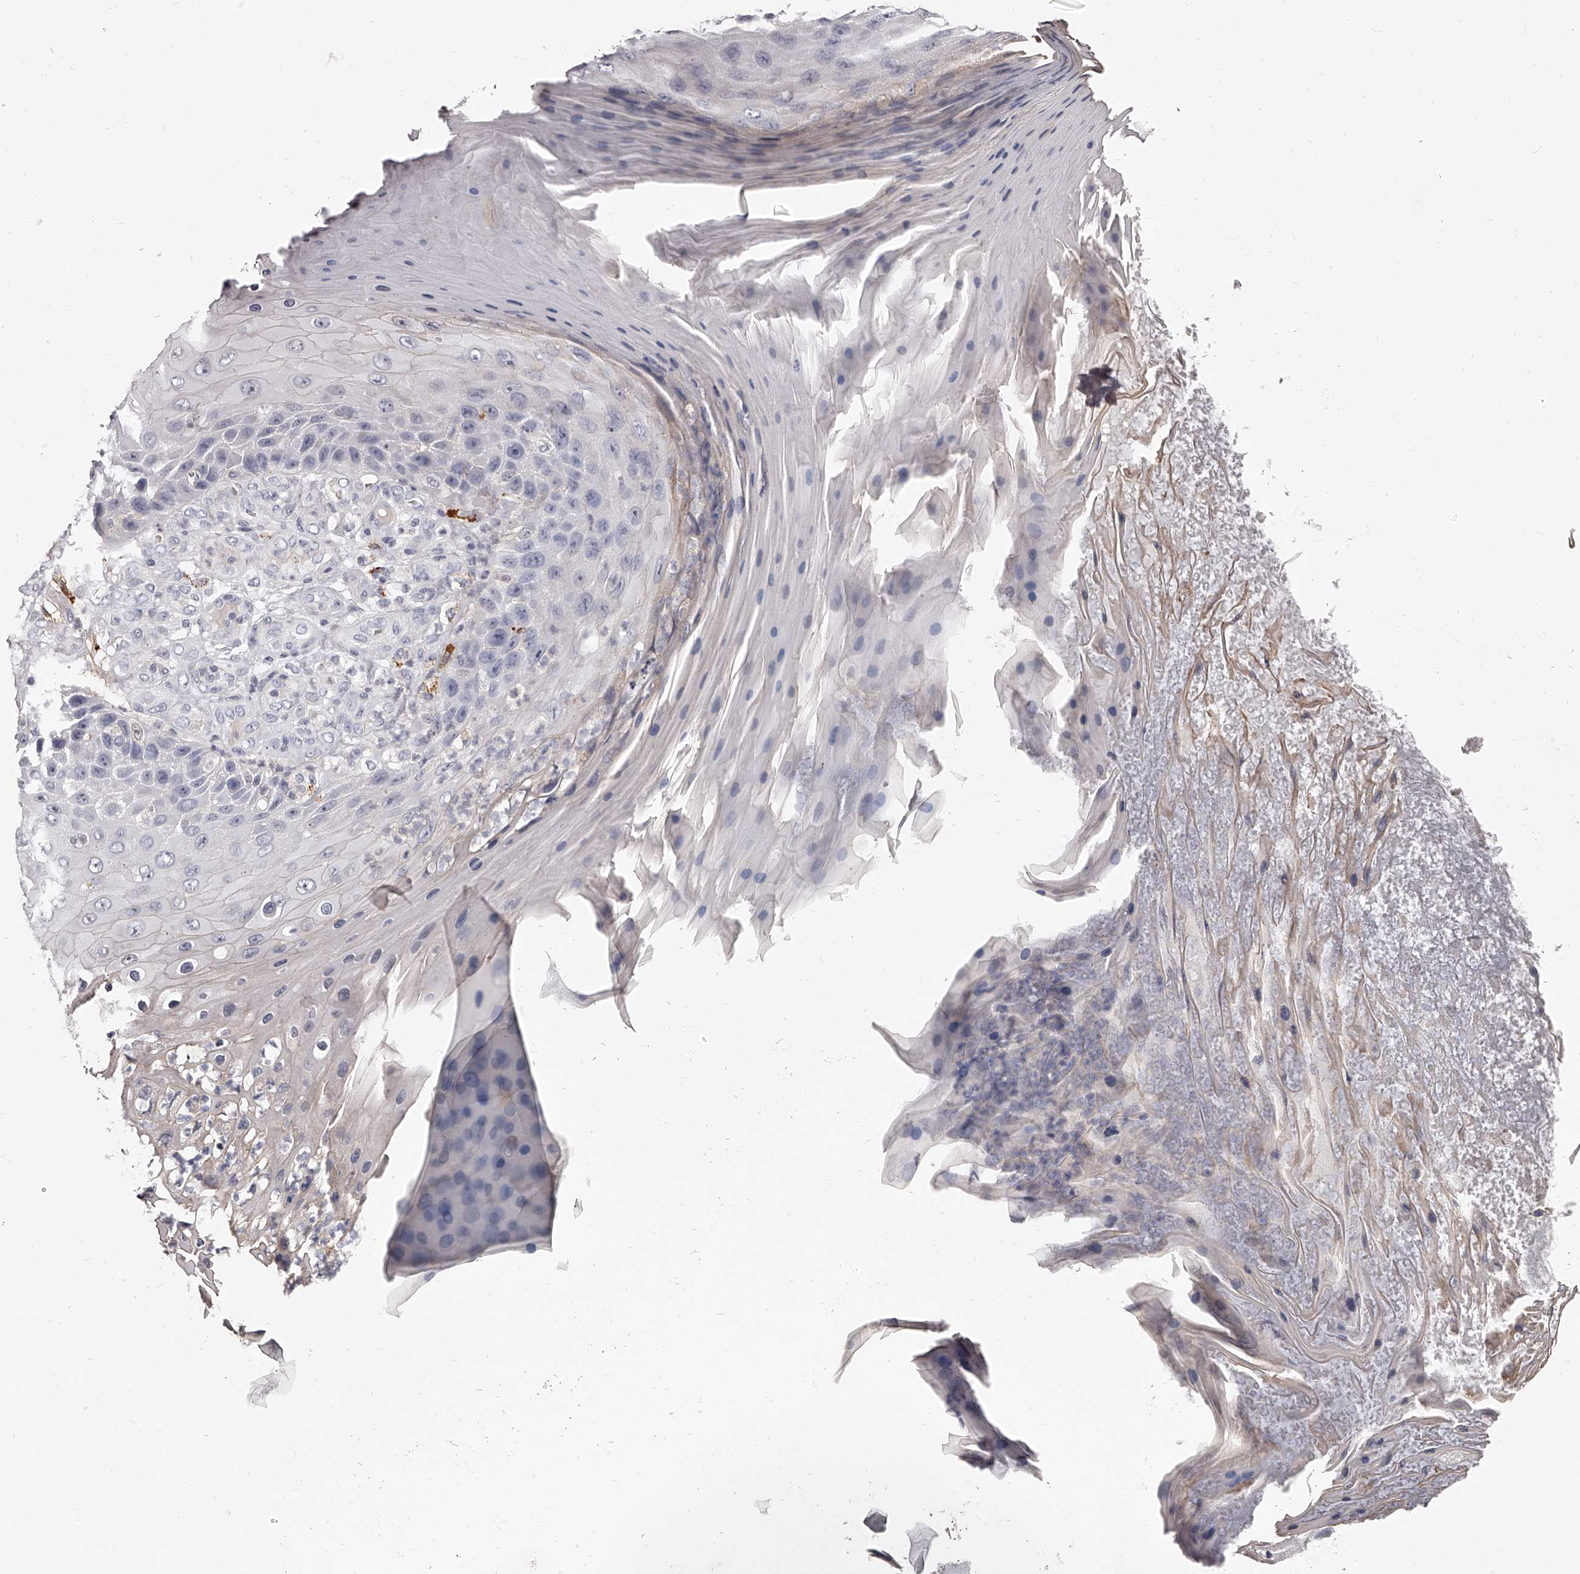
{"staining": {"intensity": "negative", "quantity": "none", "location": "none"}, "tissue": "skin cancer", "cell_type": "Tumor cells", "image_type": "cancer", "snomed": [{"axis": "morphology", "description": "Squamous cell carcinoma, NOS"}, {"axis": "topography", "description": "Skin"}], "caption": "IHC of skin cancer displays no staining in tumor cells.", "gene": "PACSIN1", "patient": {"sex": "female", "age": 88}}